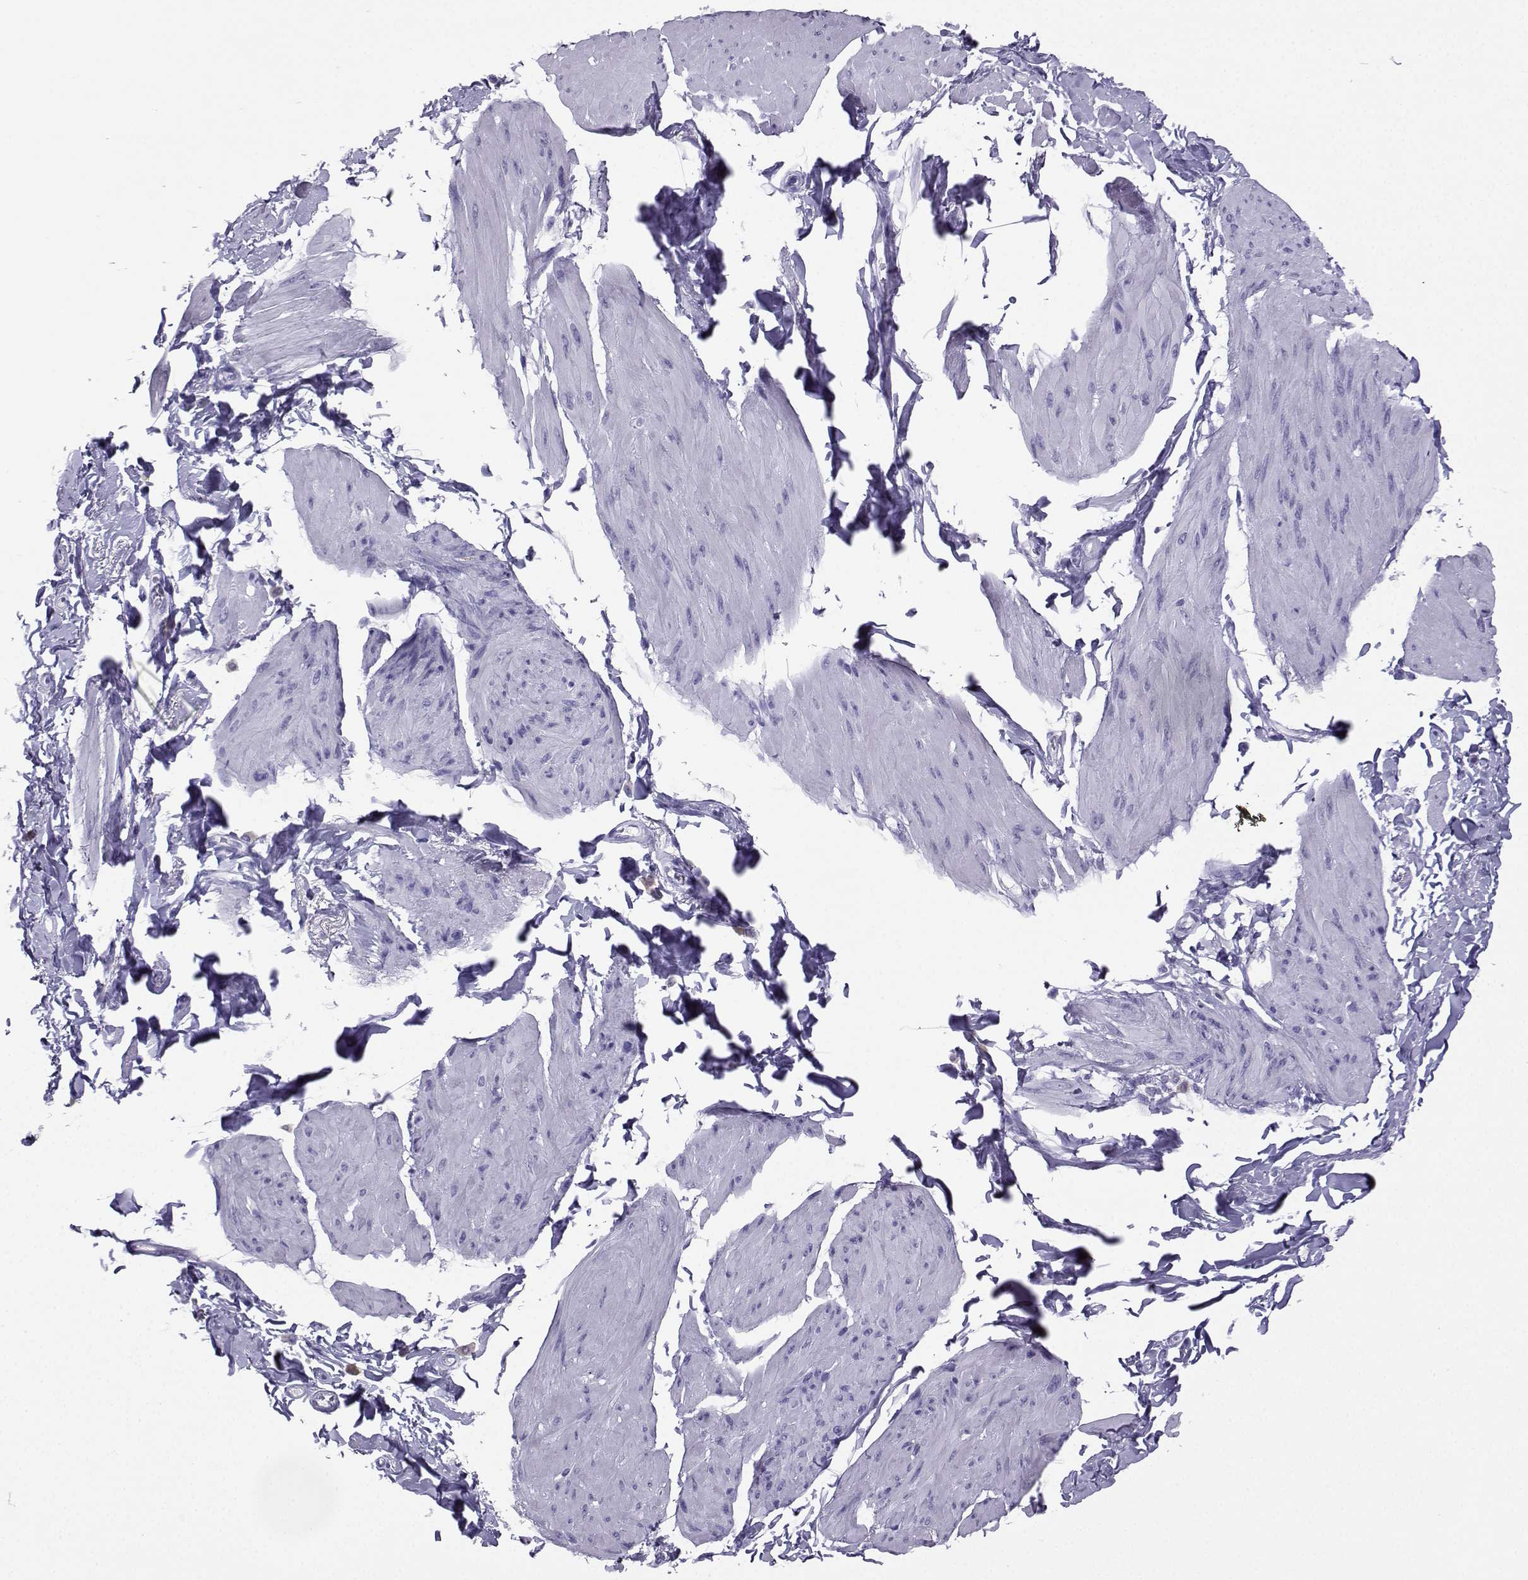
{"staining": {"intensity": "negative", "quantity": "none", "location": "none"}, "tissue": "smooth muscle", "cell_type": "Smooth muscle cells", "image_type": "normal", "snomed": [{"axis": "morphology", "description": "Normal tissue, NOS"}, {"axis": "topography", "description": "Adipose tissue"}, {"axis": "topography", "description": "Smooth muscle"}, {"axis": "topography", "description": "Peripheral nerve tissue"}], "caption": "This image is of unremarkable smooth muscle stained with IHC to label a protein in brown with the nuclei are counter-stained blue. There is no expression in smooth muscle cells. (Stains: DAB immunohistochemistry (IHC) with hematoxylin counter stain, Microscopy: brightfield microscopy at high magnification).", "gene": "SLC18A2", "patient": {"sex": "male", "age": 83}}